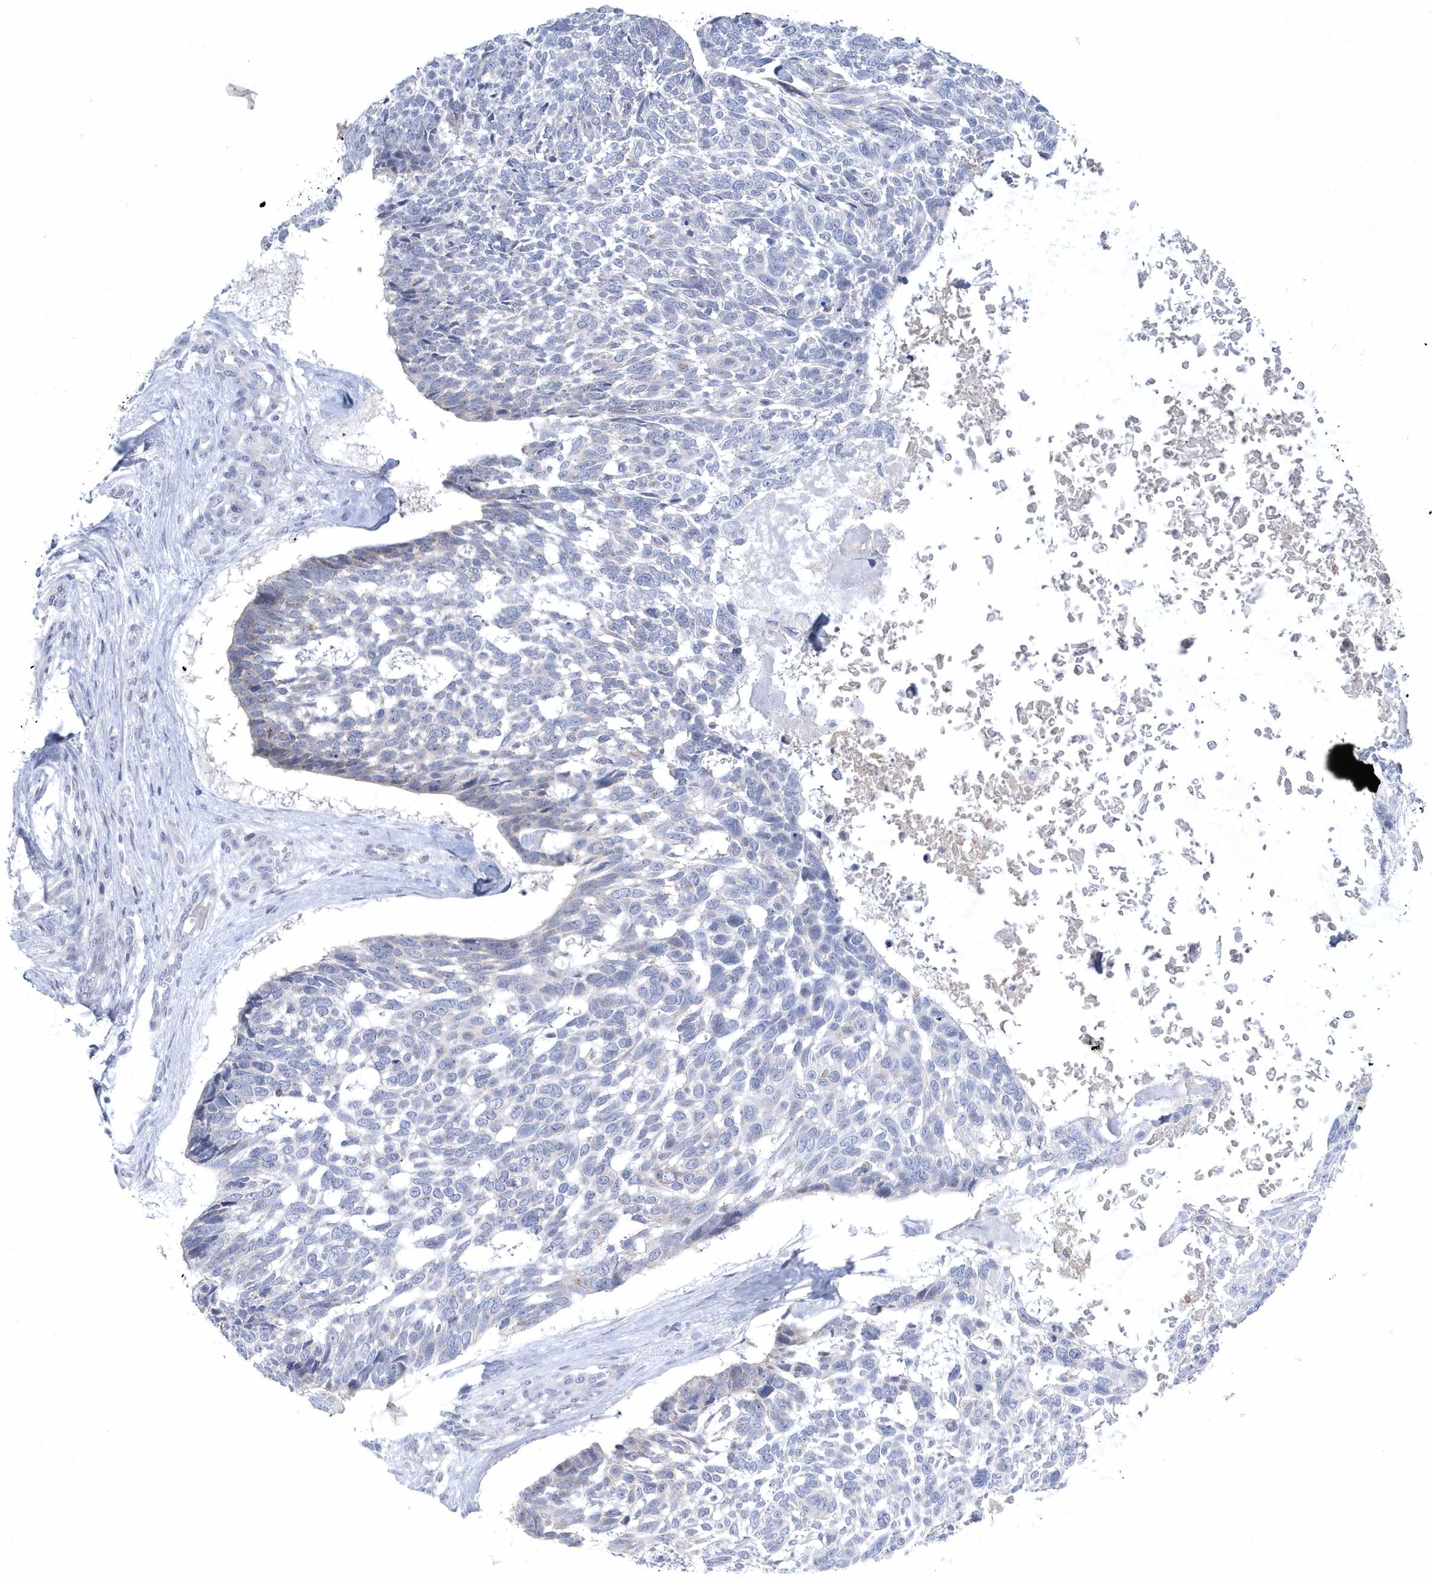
{"staining": {"intensity": "negative", "quantity": "none", "location": "none"}, "tissue": "skin cancer", "cell_type": "Tumor cells", "image_type": "cancer", "snomed": [{"axis": "morphology", "description": "Basal cell carcinoma"}, {"axis": "topography", "description": "Skin"}], "caption": "This is a image of immunohistochemistry (IHC) staining of basal cell carcinoma (skin), which shows no expression in tumor cells. The staining is performed using DAB (3,3'-diaminobenzidine) brown chromogen with nuclei counter-stained in using hematoxylin.", "gene": "NIPAL1", "patient": {"sex": "male", "age": 88}}